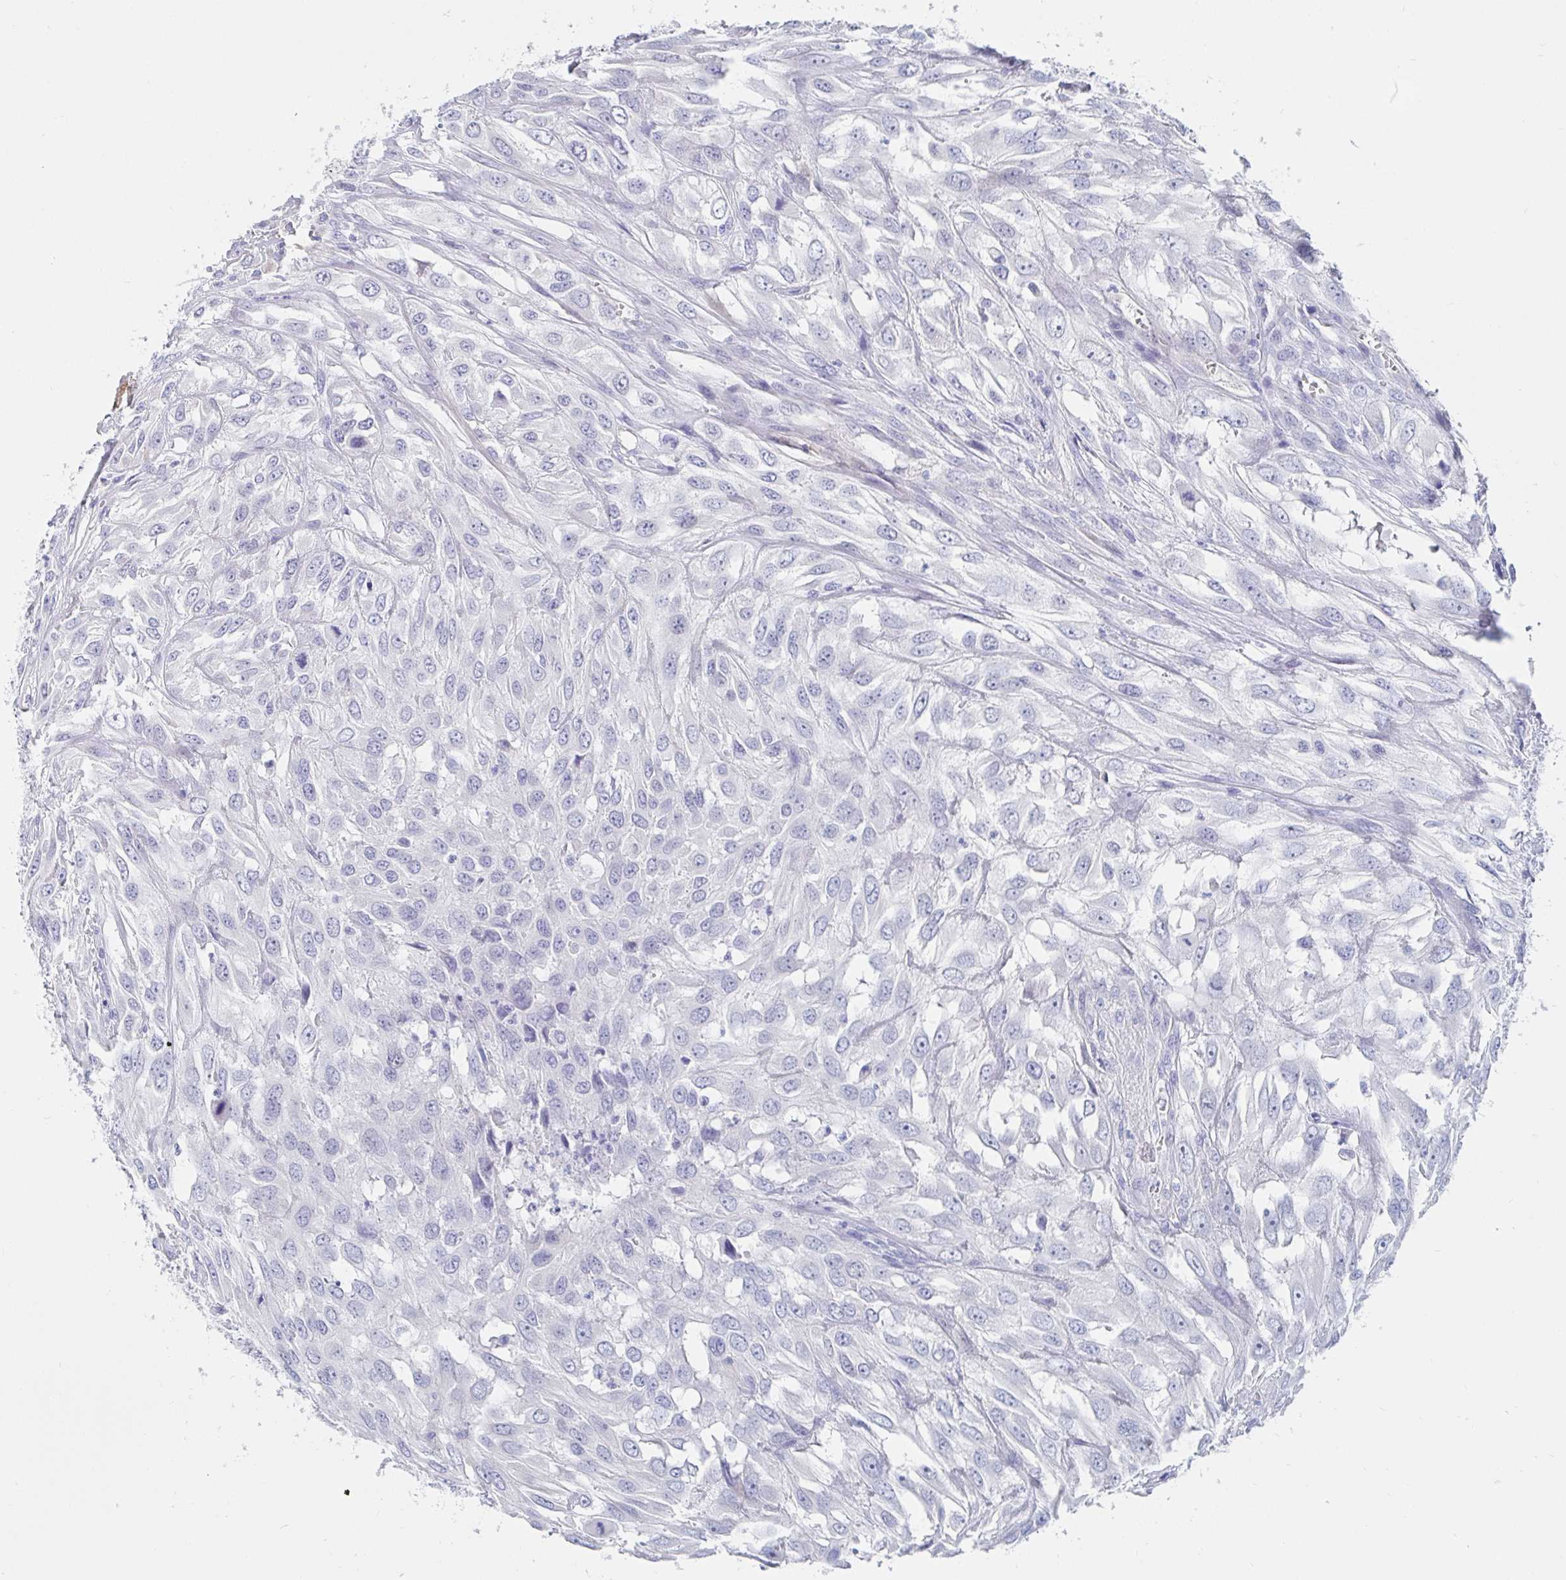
{"staining": {"intensity": "negative", "quantity": "none", "location": "none"}, "tissue": "urothelial cancer", "cell_type": "Tumor cells", "image_type": "cancer", "snomed": [{"axis": "morphology", "description": "Urothelial carcinoma, High grade"}, {"axis": "topography", "description": "Urinary bladder"}], "caption": "DAB (3,3'-diaminobenzidine) immunohistochemical staining of urothelial carcinoma (high-grade) exhibits no significant staining in tumor cells.", "gene": "PACSIN1", "patient": {"sex": "male", "age": 67}}